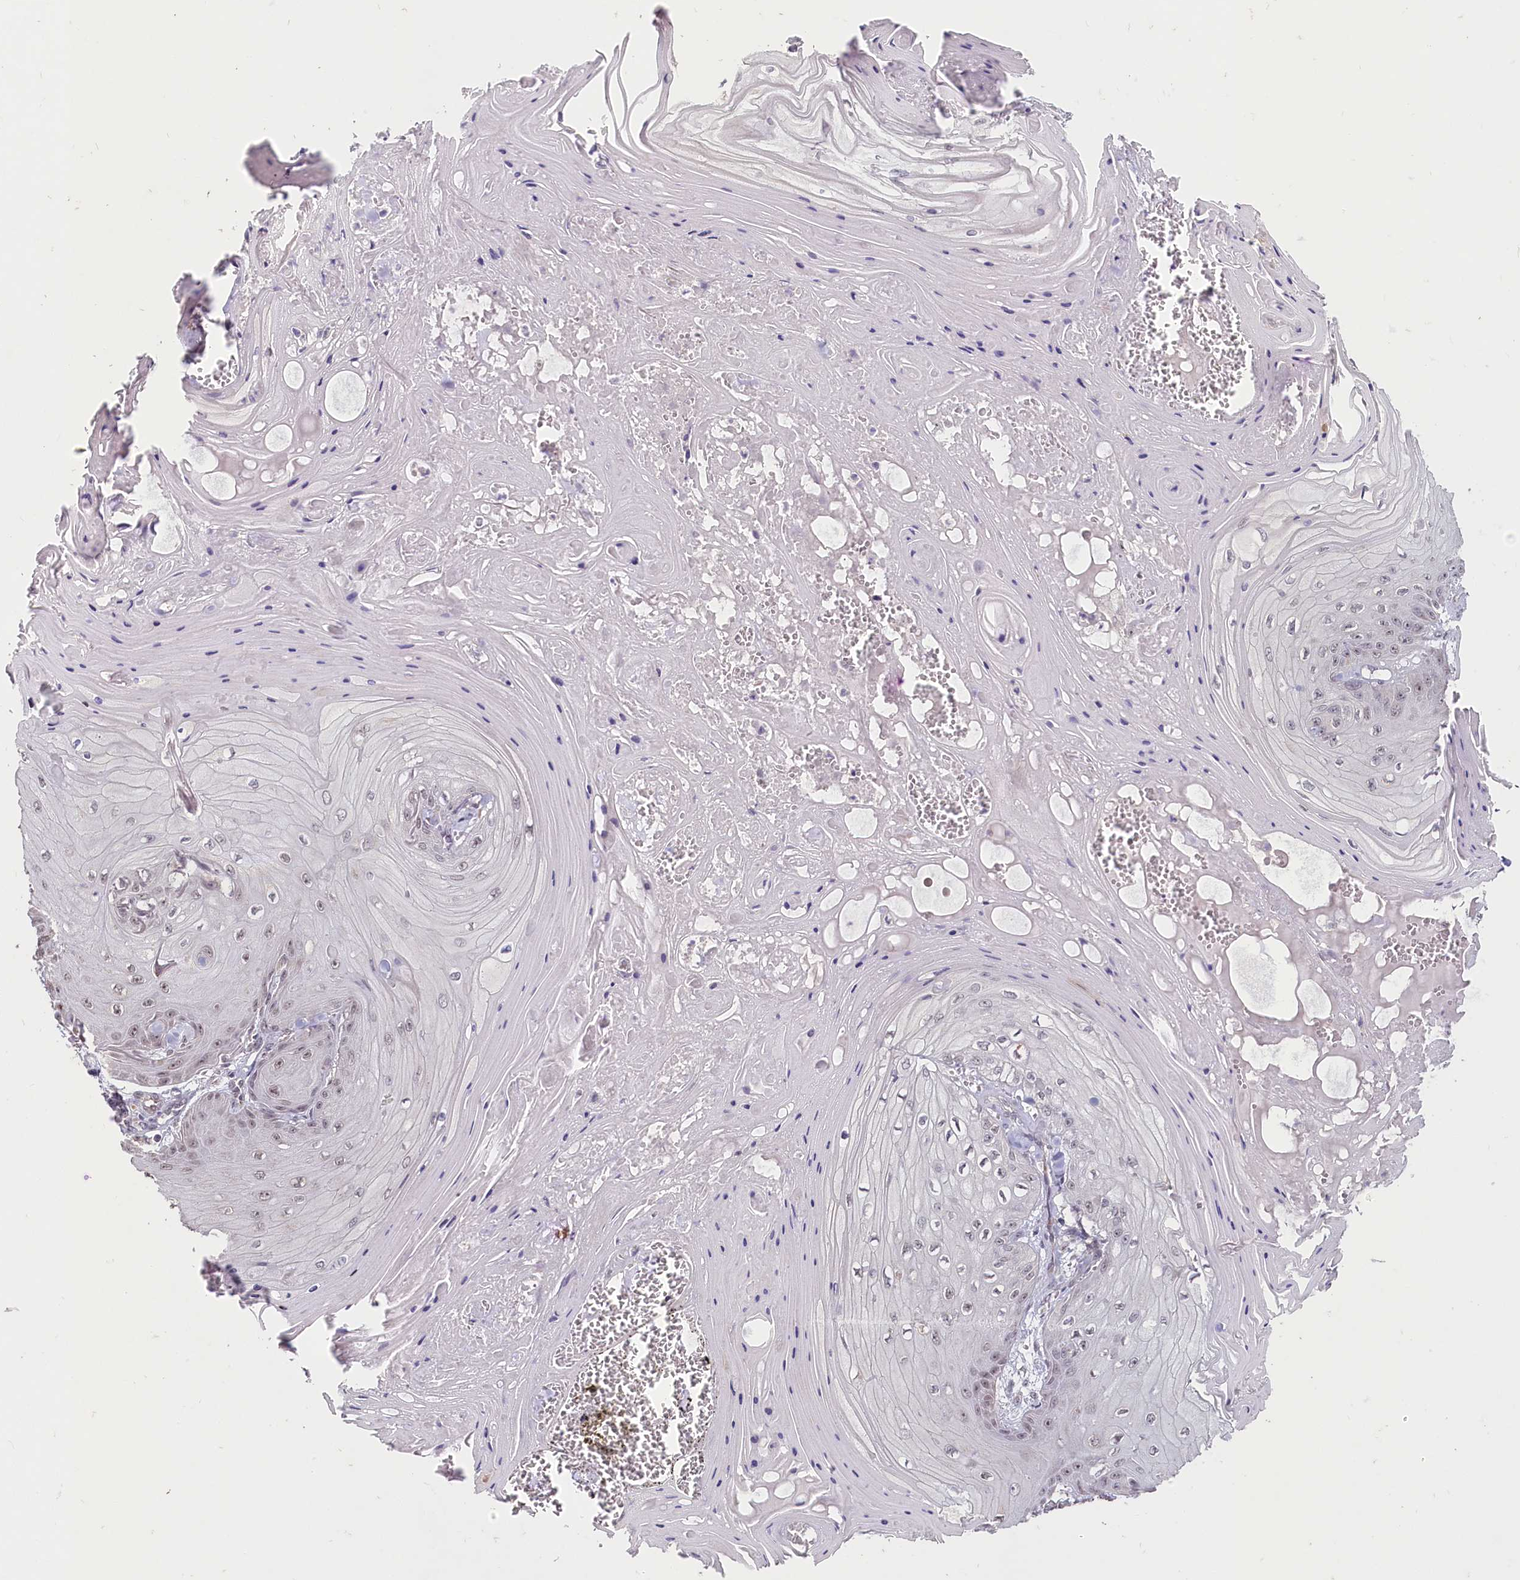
{"staining": {"intensity": "weak", "quantity": "<25%", "location": "nuclear"}, "tissue": "skin cancer", "cell_type": "Tumor cells", "image_type": "cancer", "snomed": [{"axis": "morphology", "description": "Squamous cell carcinoma, NOS"}, {"axis": "topography", "description": "Skin"}], "caption": "Immunohistochemistry of human skin squamous cell carcinoma shows no expression in tumor cells. The staining is performed using DAB (3,3'-diaminobenzidine) brown chromogen with nuclei counter-stained in using hematoxylin.", "gene": "PDE6D", "patient": {"sex": "male", "age": 74}}